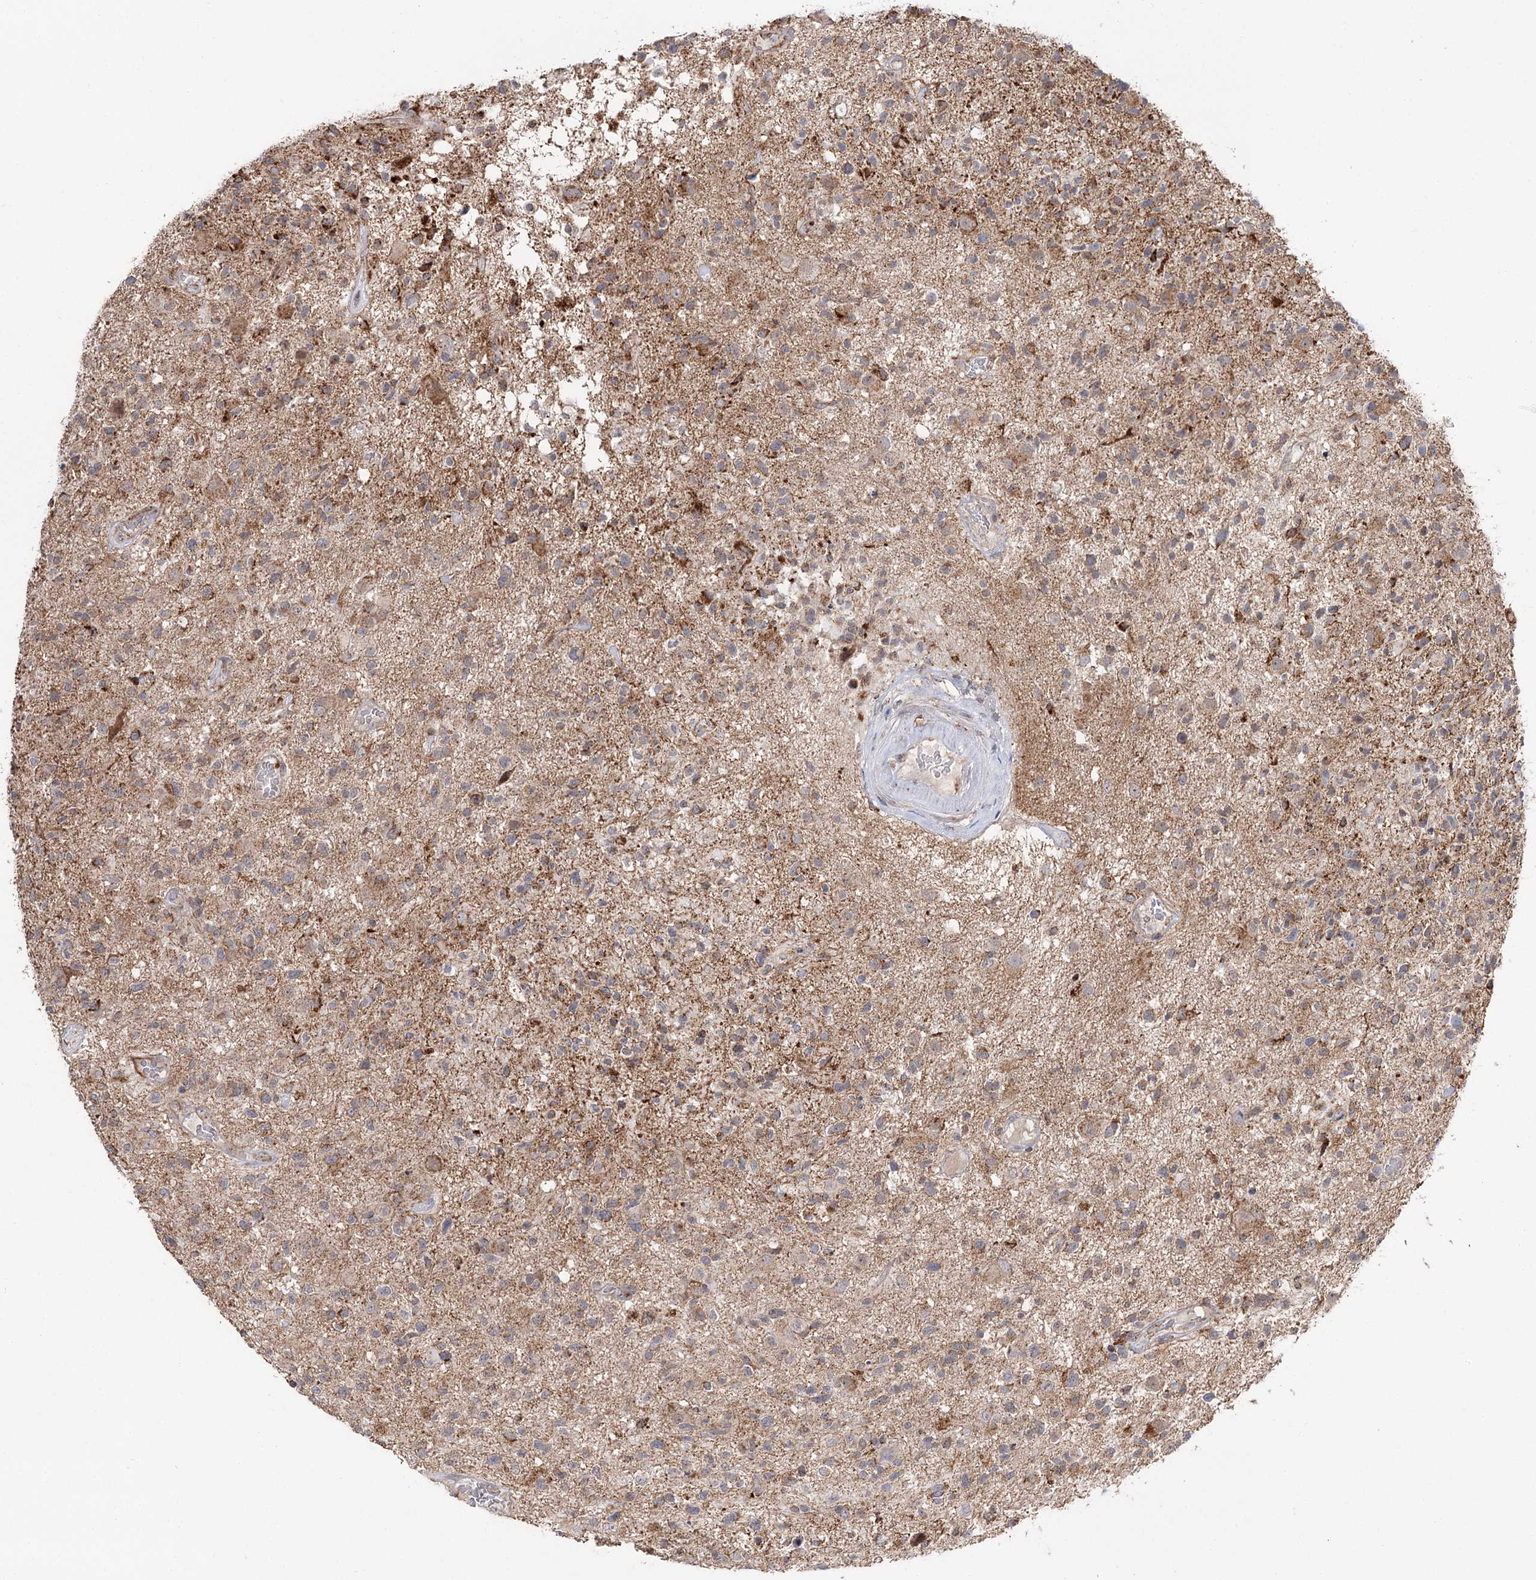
{"staining": {"intensity": "moderate", "quantity": "25%-75%", "location": "cytoplasmic/membranous"}, "tissue": "glioma", "cell_type": "Tumor cells", "image_type": "cancer", "snomed": [{"axis": "morphology", "description": "Glioma, malignant, High grade"}, {"axis": "morphology", "description": "Glioblastoma, NOS"}, {"axis": "topography", "description": "Brain"}], "caption": "Glioma was stained to show a protein in brown. There is medium levels of moderate cytoplasmic/membranous expression in approximately 25%-75% of tumor cells.", "gene": "CBR4", "patient": {"sex": "male", "age": 60}}